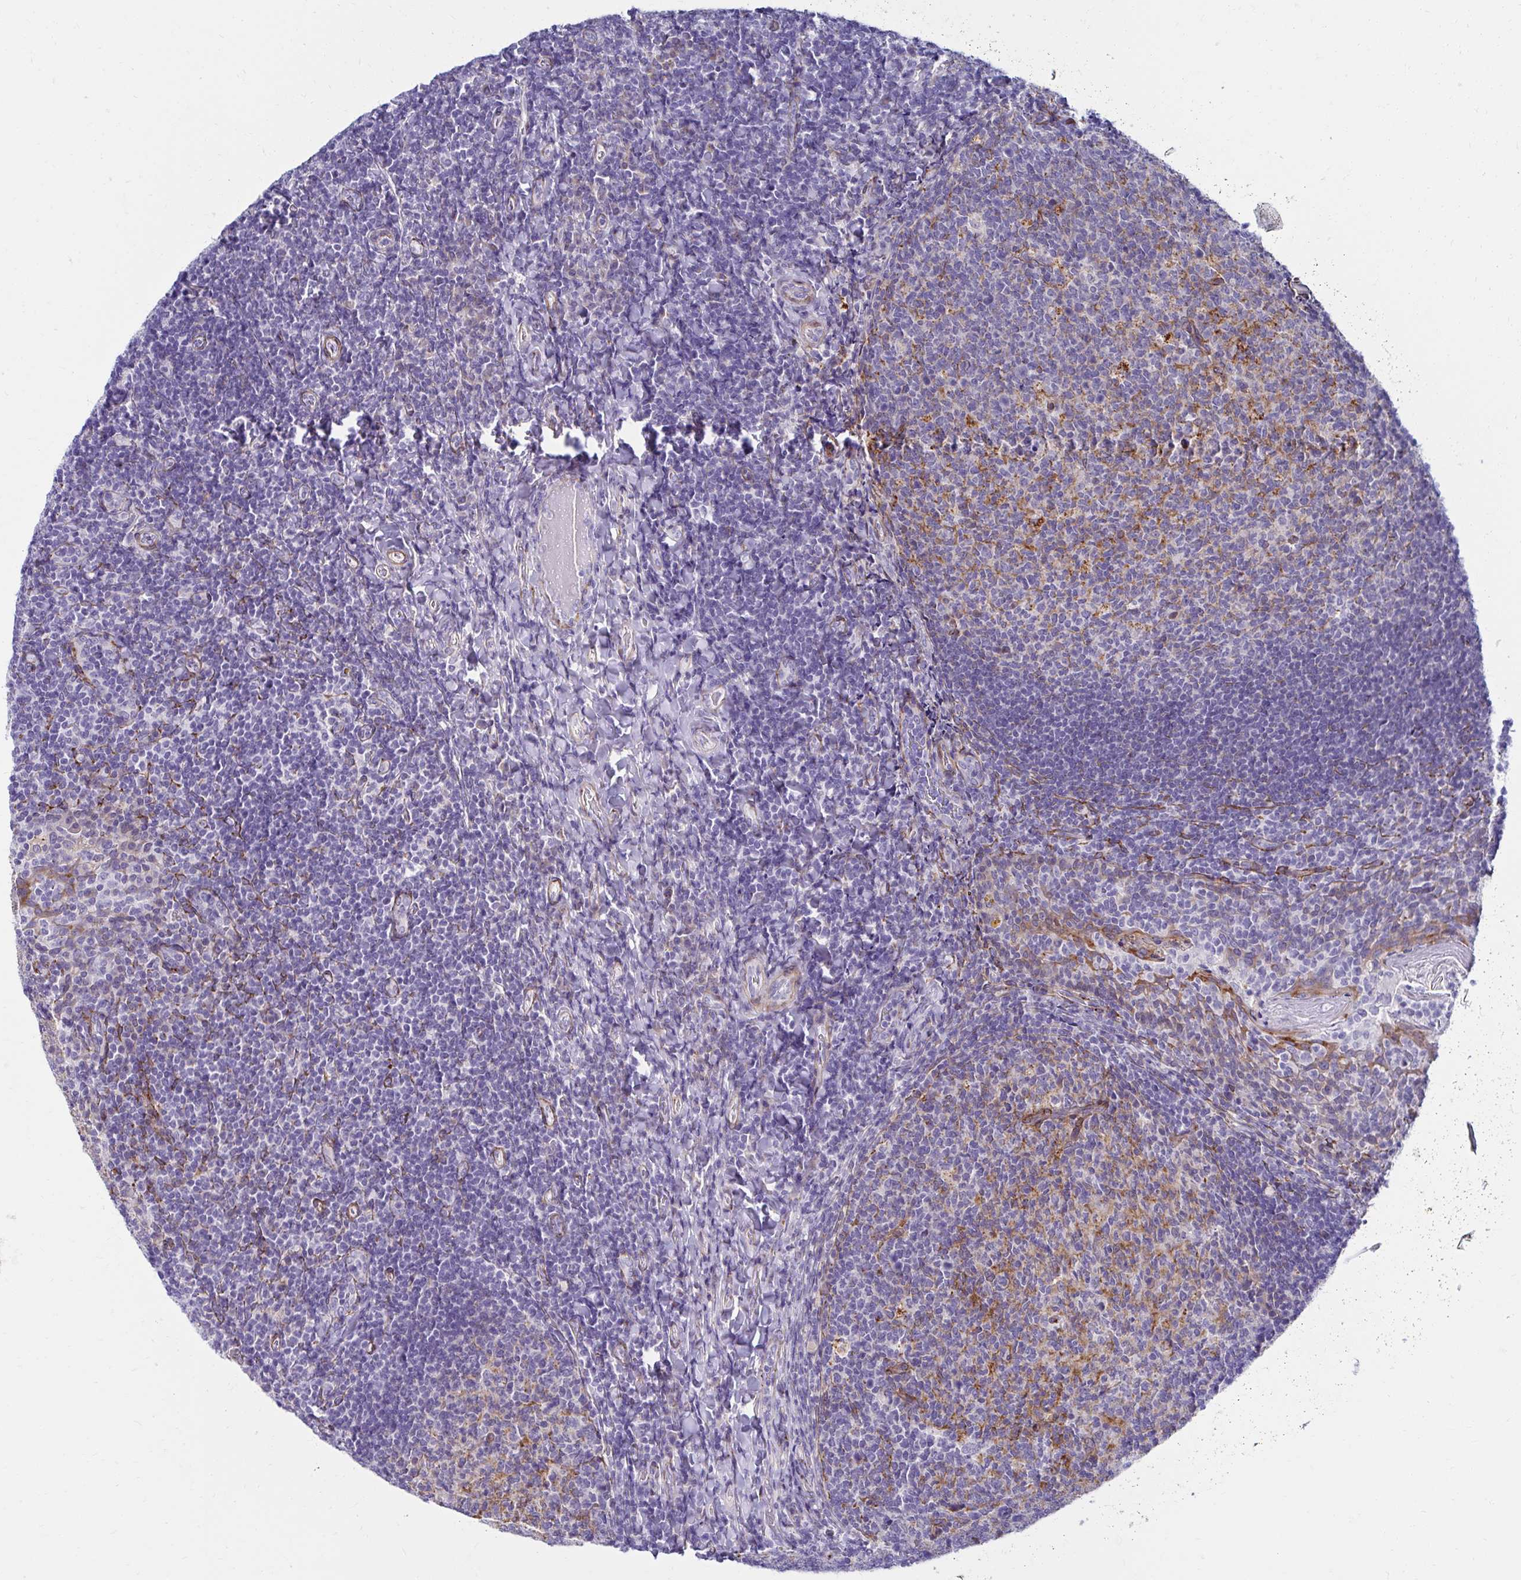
{"staining": {"intensity": "moderate", "quantity": "<25%", "location": "cytoplasmic/membranous"}, "tissue": "tonsil", "cell_type": "Germinal center cells", "image_type": "normal", "snomed": [{"axis": "morphology", "description": "Normal tissue, NOS"}, {"axis": "topography", "description": "Tonsil"}], "caption": "Tonsil stained with IHC displays moderate cytoplasmic/membranous staining in approximately <25% of germinal center cells.", "gene": "ANKRD62", "patient": {"sex": "female", "age": 10}}